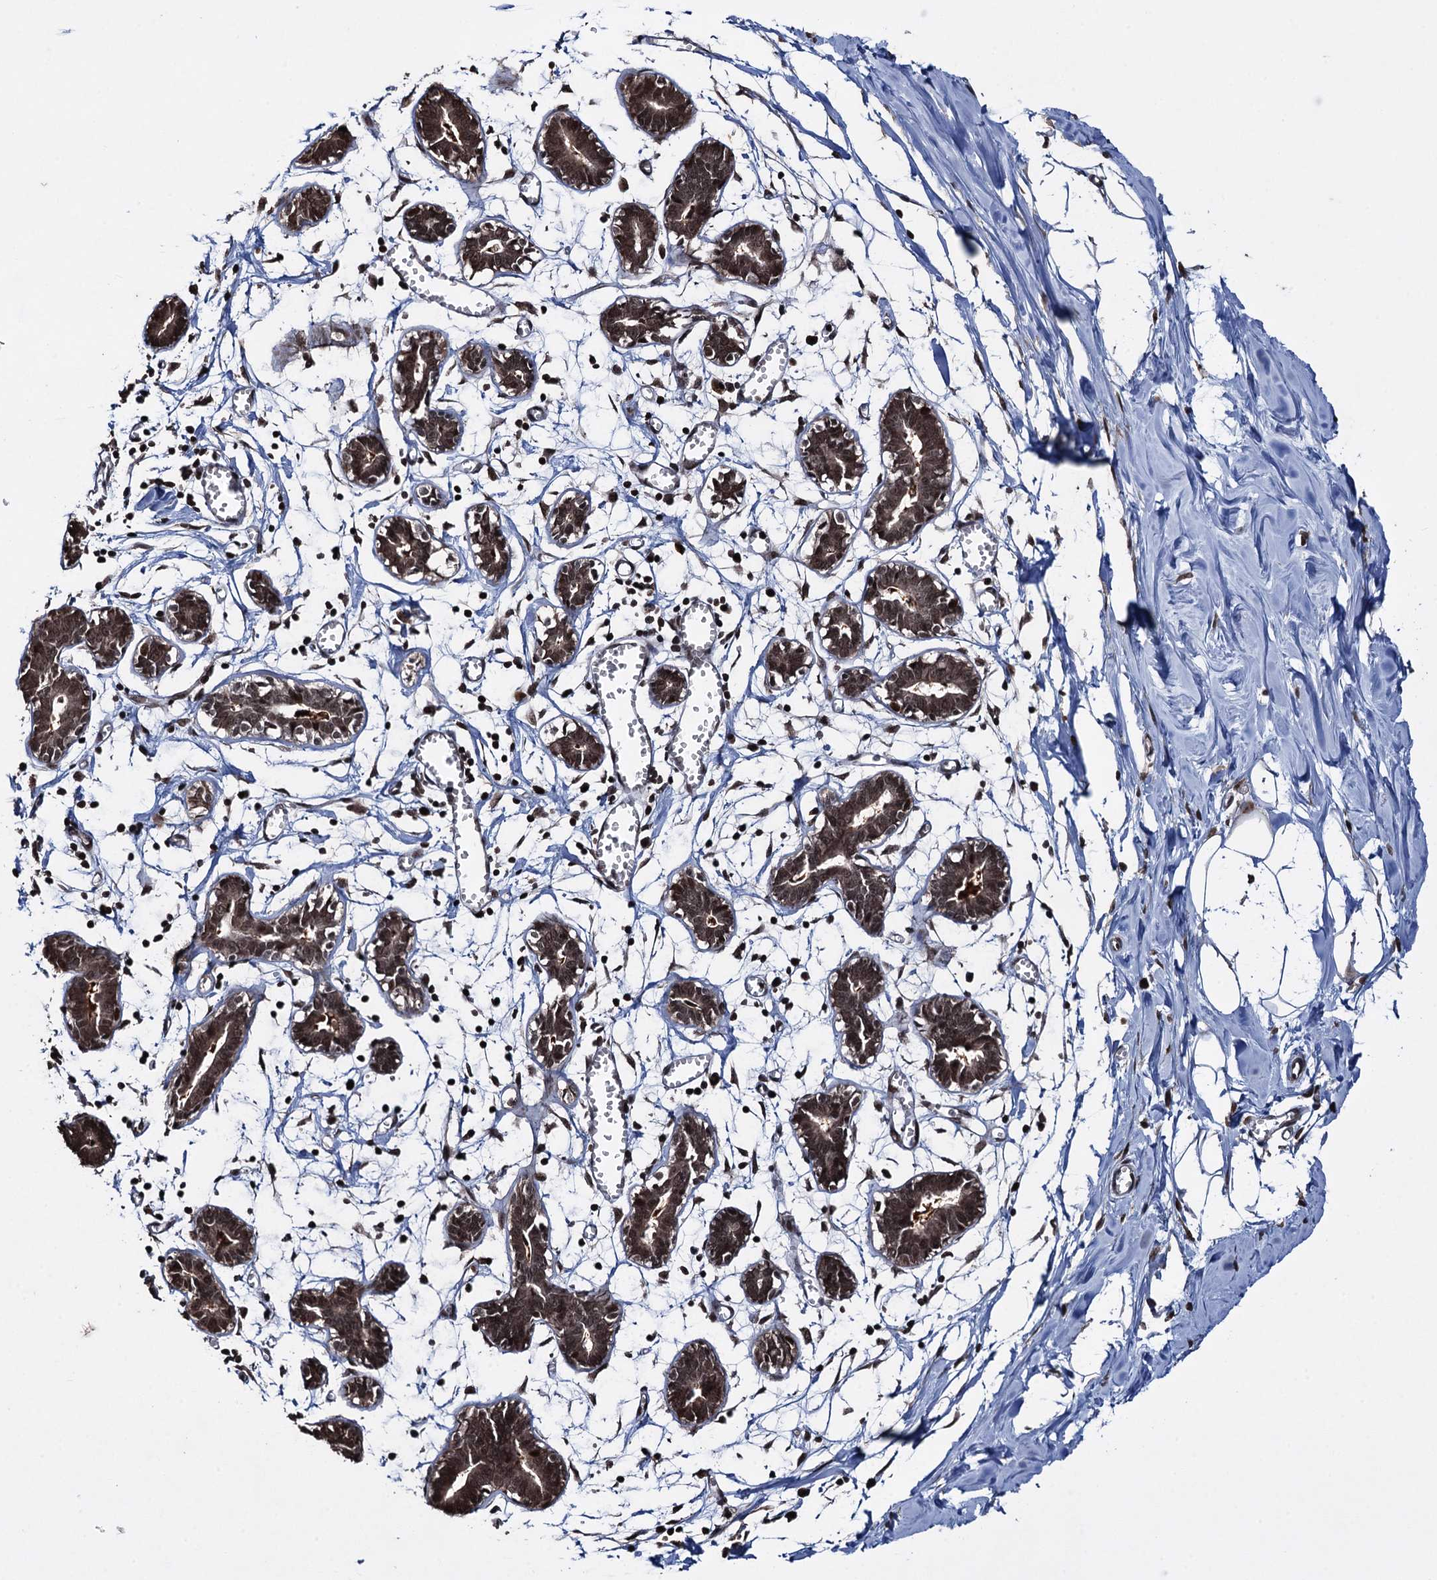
{"staining": {"intensity": "strong", "quantity": ">75%", "location": "nuclear"}, "tissue": "breast", "cell_type": "Adipocytes", "image_type": "normal", "snomed": [{"axis": "morphology", "description": "Normal tissue, NOS"}, {"axis": "topography", "description": "Breast"}], "caption": "Breast was stained to show a protein in brown. There is high levels of strong nuclear staining in about >75% of adipocytes.", "gene": "ZNF169", "patient": {"sex": "female", "age": 27}}